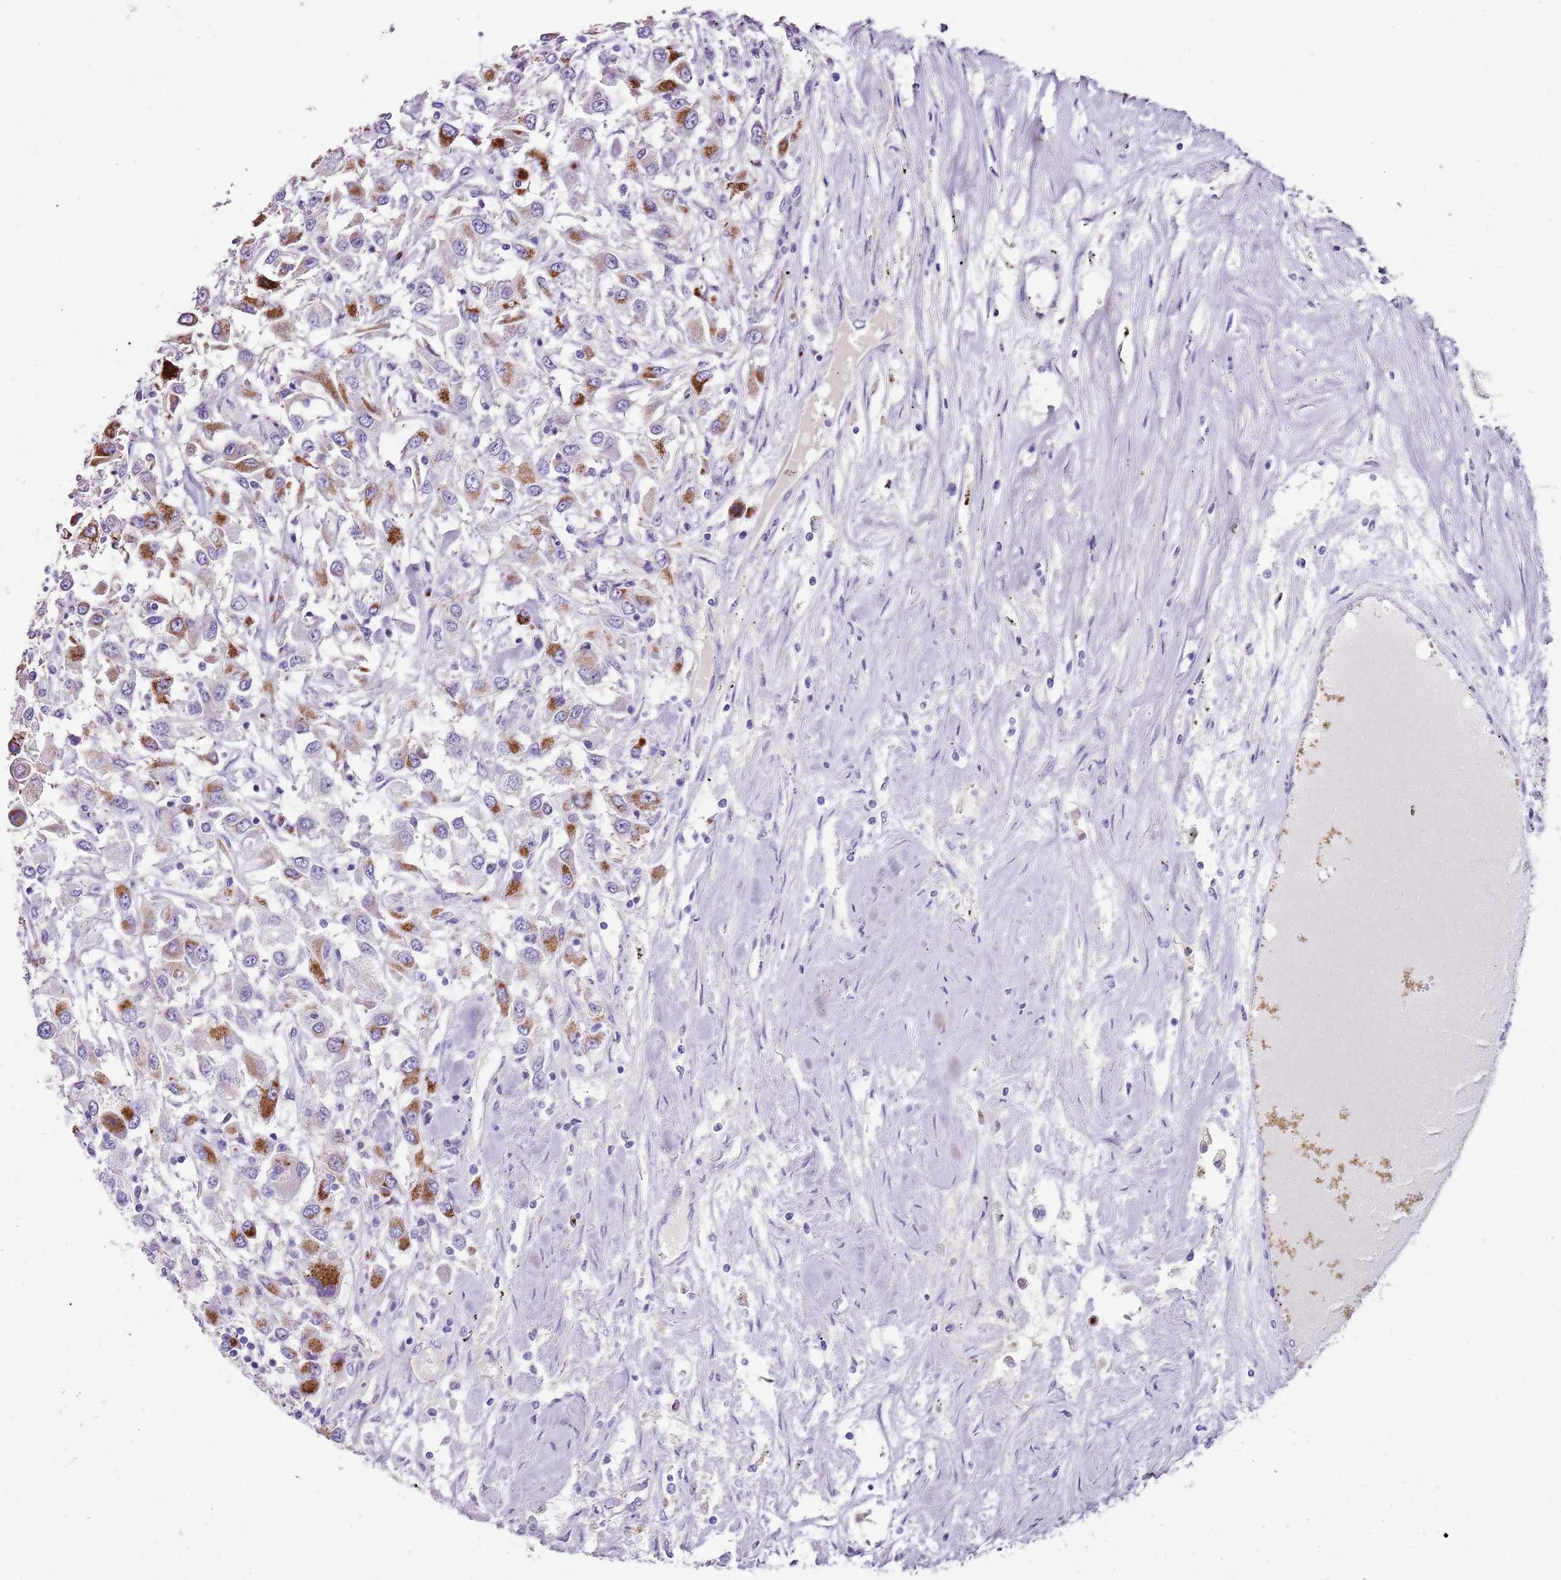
{"staining": {"intensity": "moderate", "quantity": "25%-75%", "location": "cytoplasmic/membranous"}, "tissue": "renal cancer", "cell_type": "Tumor cells", "image_type": "cancer", "snomed": [{"axis": "morphology", "description": "Adenocarcinoma, NOS"}, {"axis": "topography", "description": "Kidney"}], "caption": "High-magnification brightfield microscopy of renal cancer (adenocarcinoma) stained with DAB (brown) and counterstained with hematoxylin (blue). tumor cells exhibit moderate cytoplasmic/membranous positivity is identified in approximately25%-75% of cells.", "gene": "C2CD3", "patient": {"sex": "female", "age": 67}}